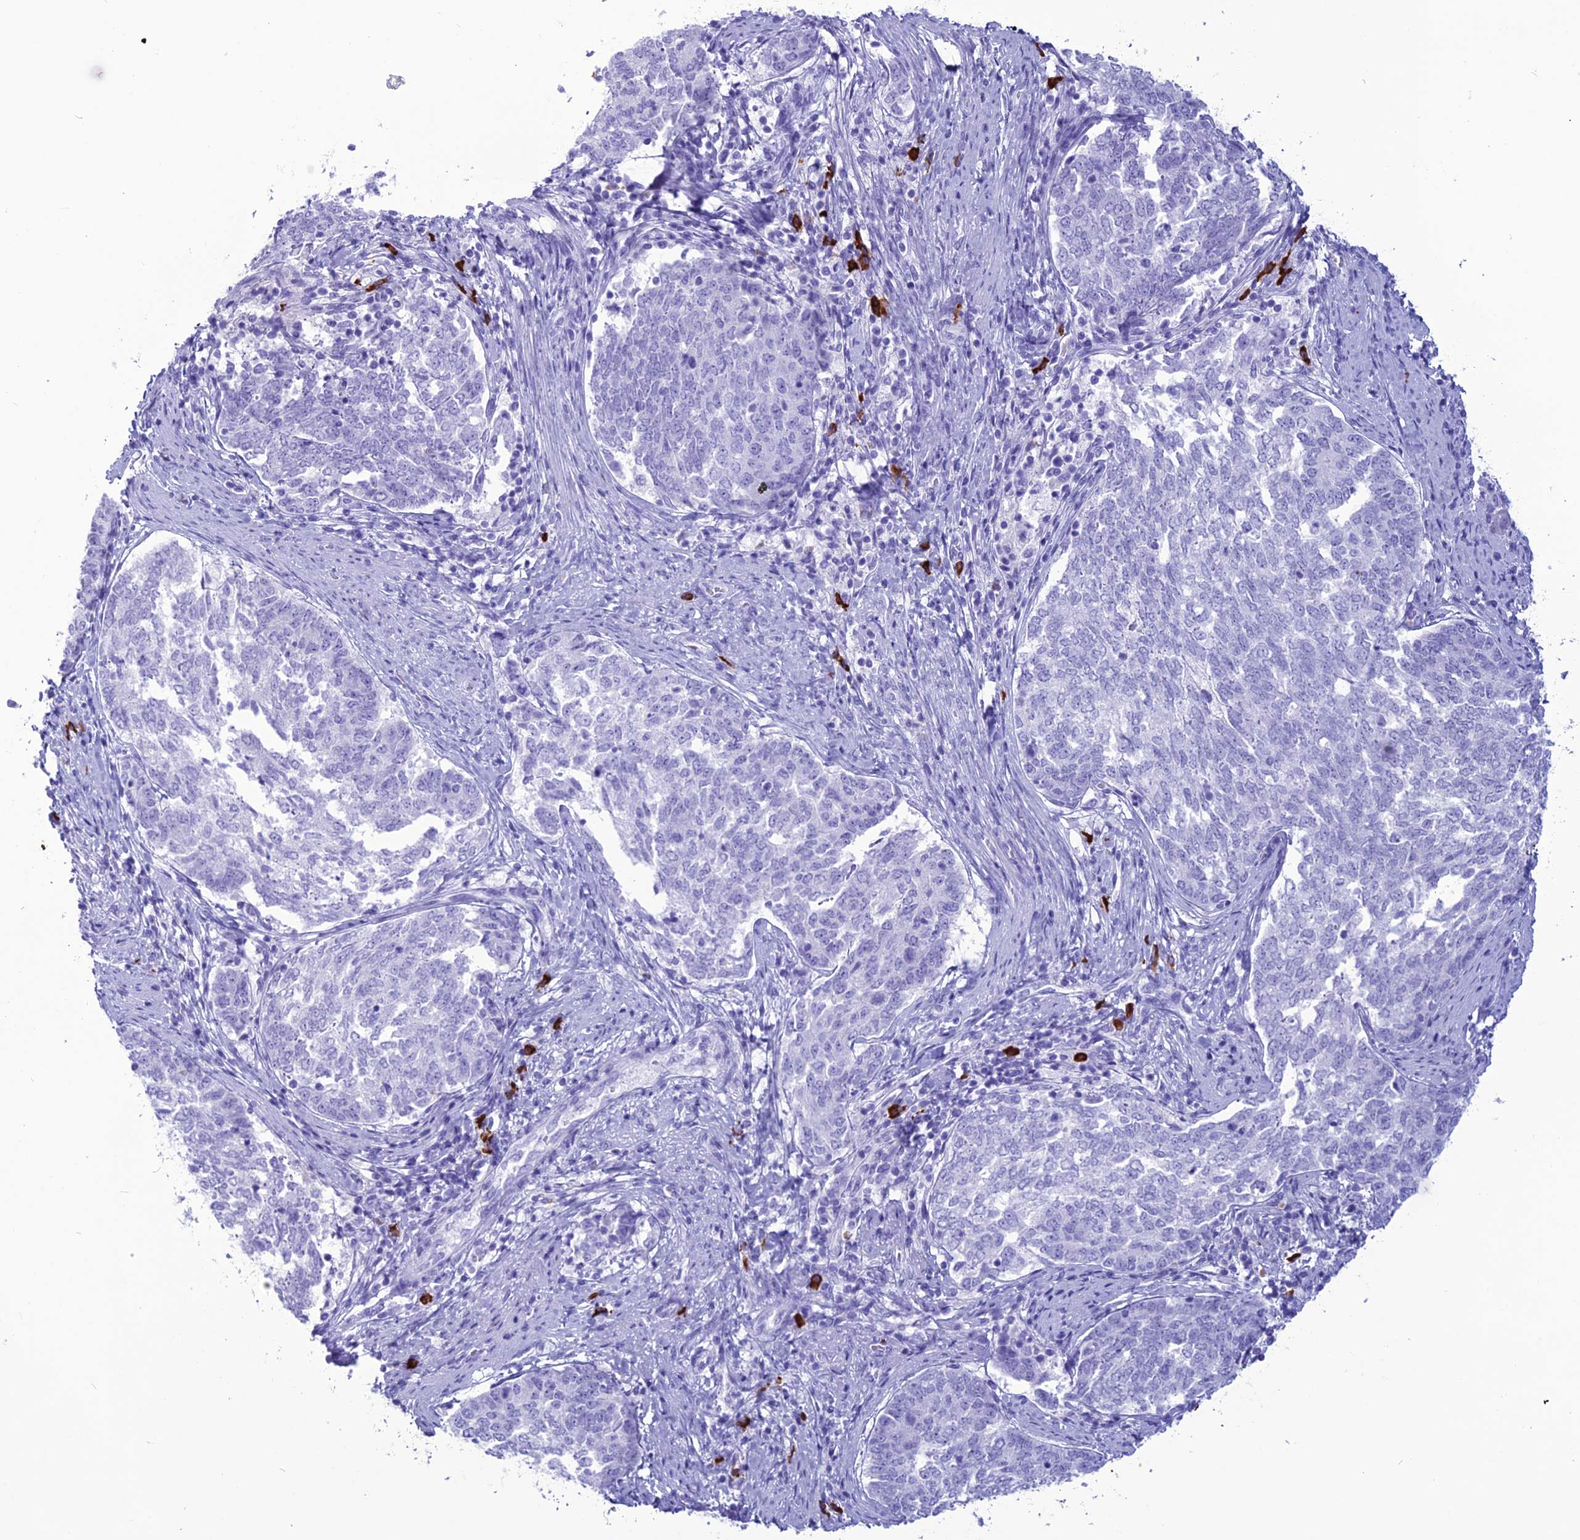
{"staining": {"intensity": "negative", "quantity": "none", "location": "none"}, "tissue": "endometrial cancer", "cell_type": "Tumor cells", "image_type": "cancer", "snomed": [{"axis": "morphology", "description": "Adenocarcinoma, NOS"}, {"axis": "topography", "description": "Endometrium"}], "caption": "Immunohistochemical staining of endometrial cancer (adenocarcinoma) displays no significant staining in tumor cells.", "gene": "MZB1", "patient": {"sex": "female", "age": 80}}